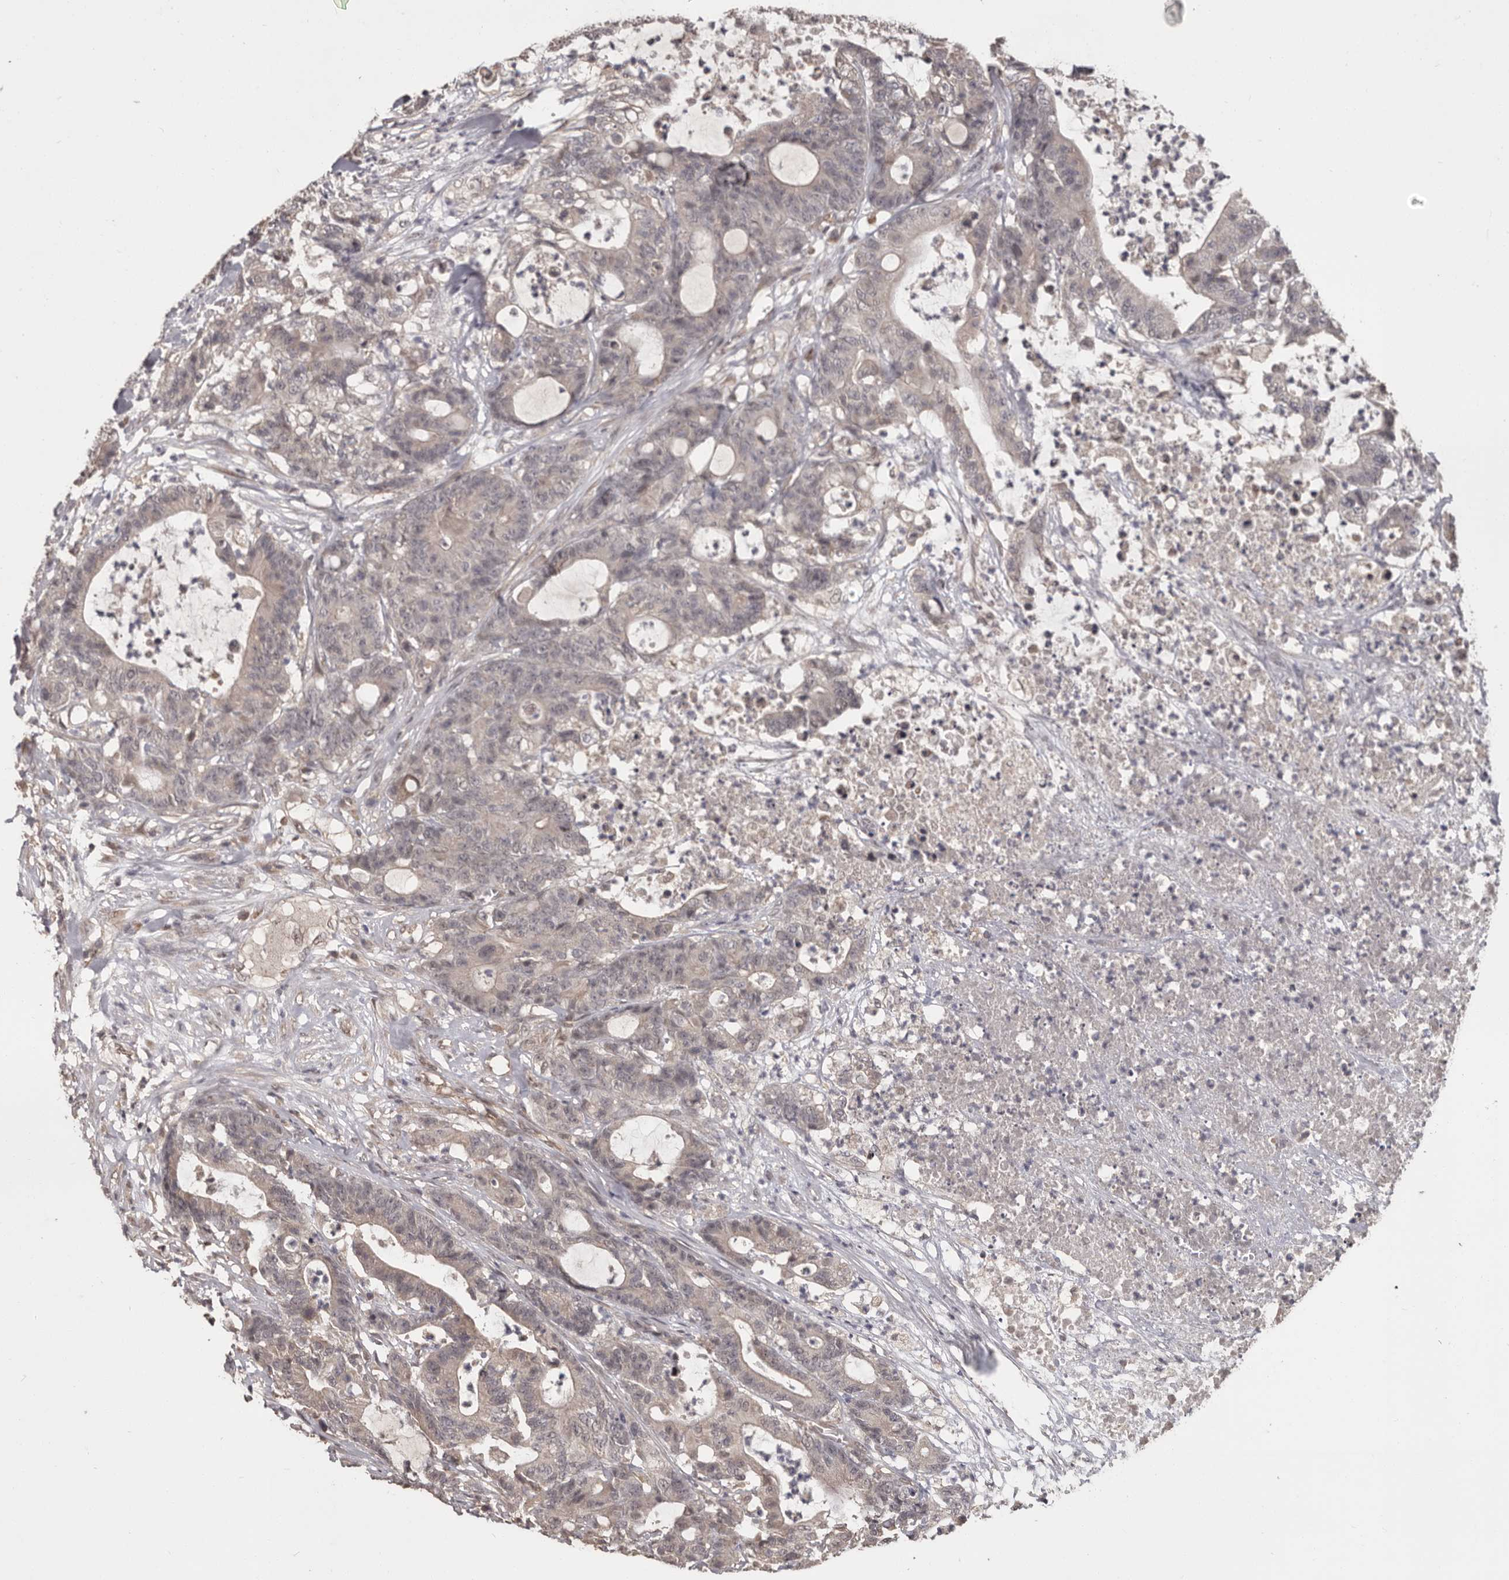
{"staining": {"intensity": "weak", "quantity": "<25%", "location": "cytoplasmic/membranous"}, "tissue": "colorectal cancer", "cell_type": "Tumor cells", "image_type": "cancer", "snomed": [{"axis": "morphology", "description": "Adenocarcinoma, NOS"}, {"axis": "topography", "description": "Colon"}], "caption": "This is an immunohistochemistry (IHC) image of human colorectal cancer (adenocarcinoma). There is no staining in tumor cells.", "gene": "ZFP14", "patient": {"sex": "female", "age": 84}}